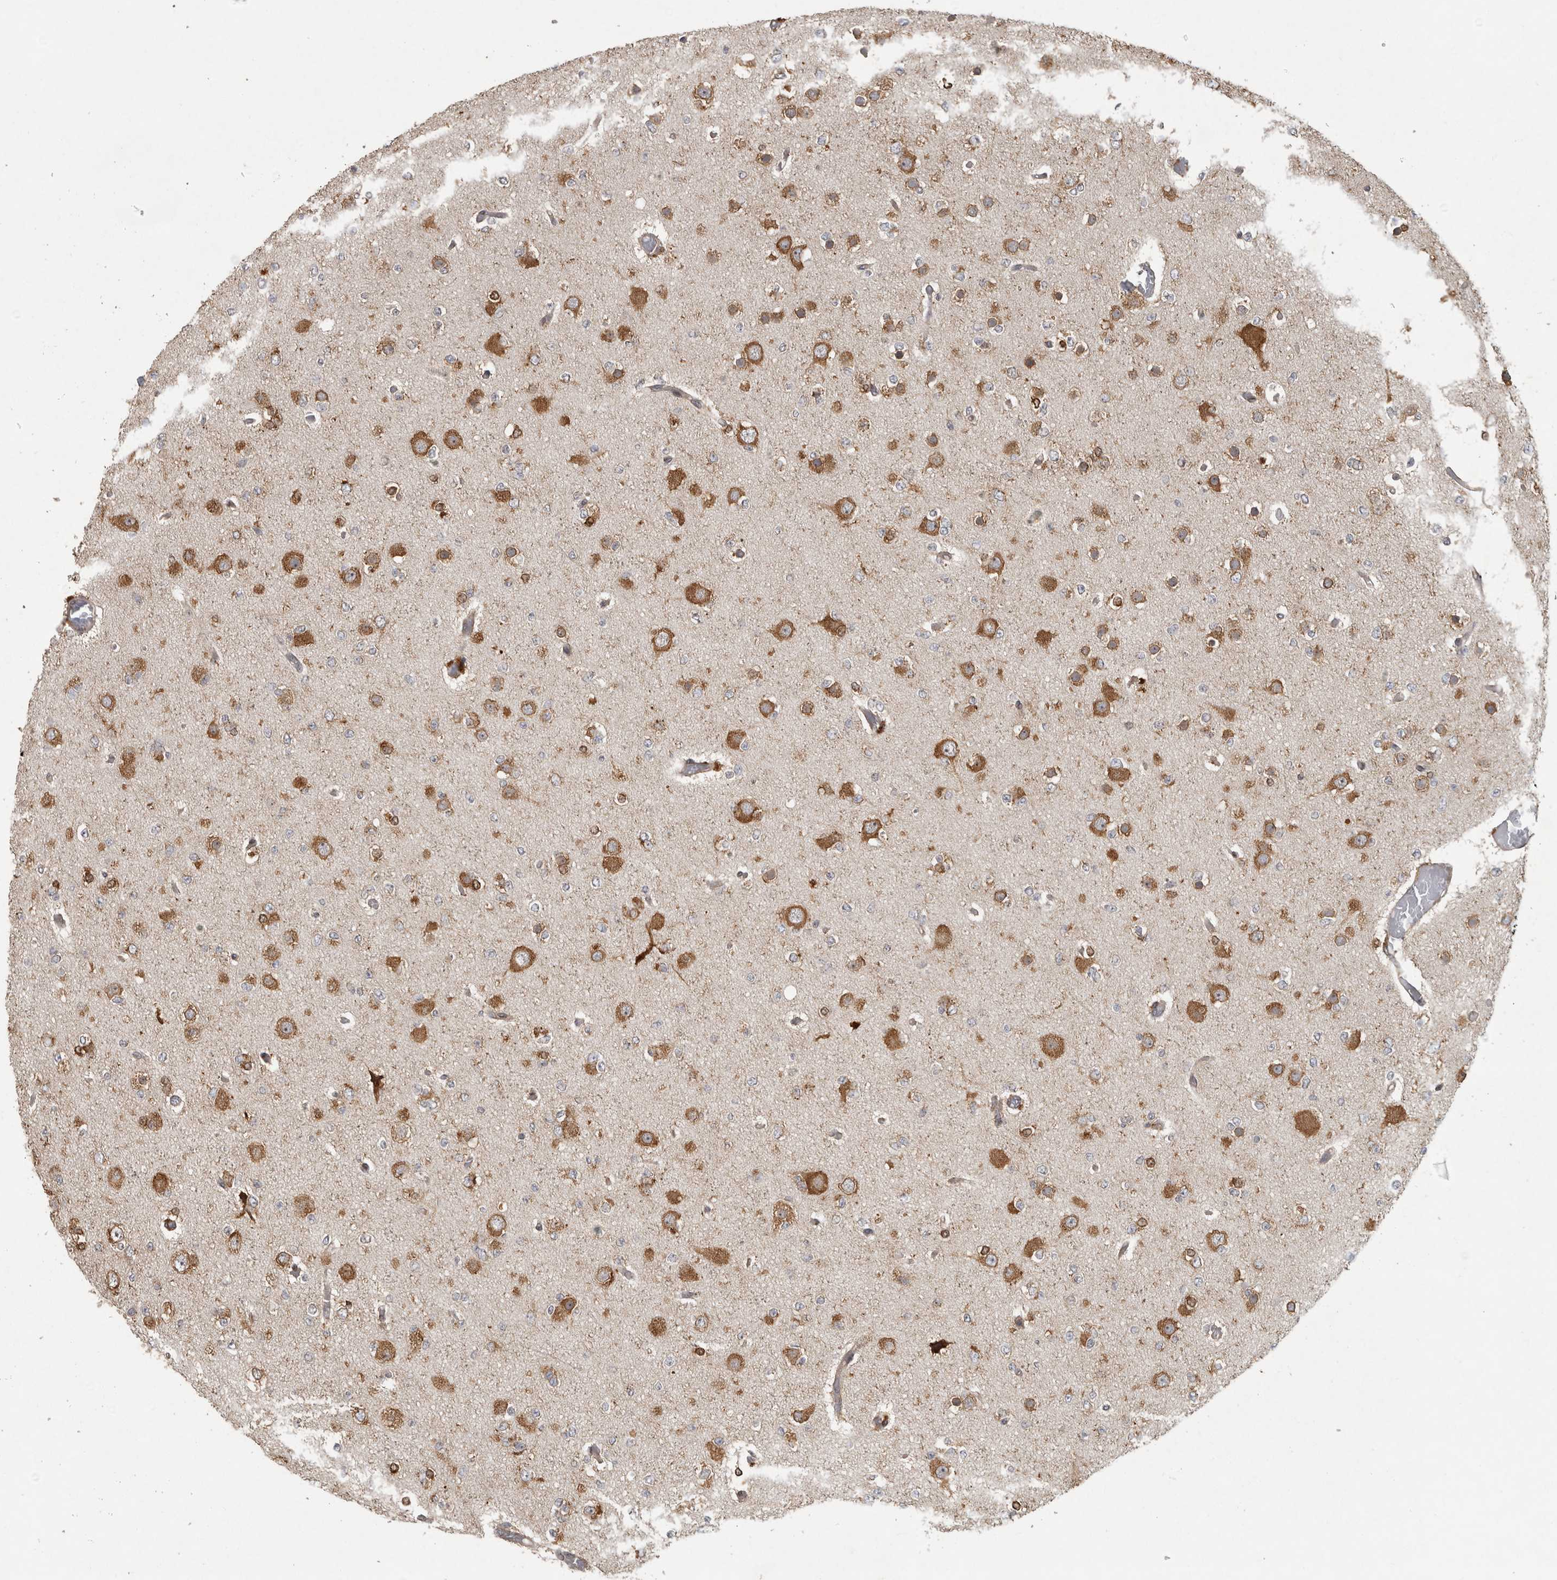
{"staining": {"intensity": "moderate", "quantity": ">75%", "location": "cytoplasmic/membranous"}, "tissue": "glioma", "cell_type": "Tumor cells", "image_type": "cancer", "snomed": [{"axis": "morphology", "description": "Glioma, malignant, Low grade"}, {"axis": "topography", "description": "Brain"}], "caption": "Human malignant glioma (low-grade) stained with a brown dye demonstrates moderate cytoplasmic/membranous positive positivity in about >75% of tumor cells.", "gene": "ATXN2", "patient": {"sex": "female", "age": 22}}